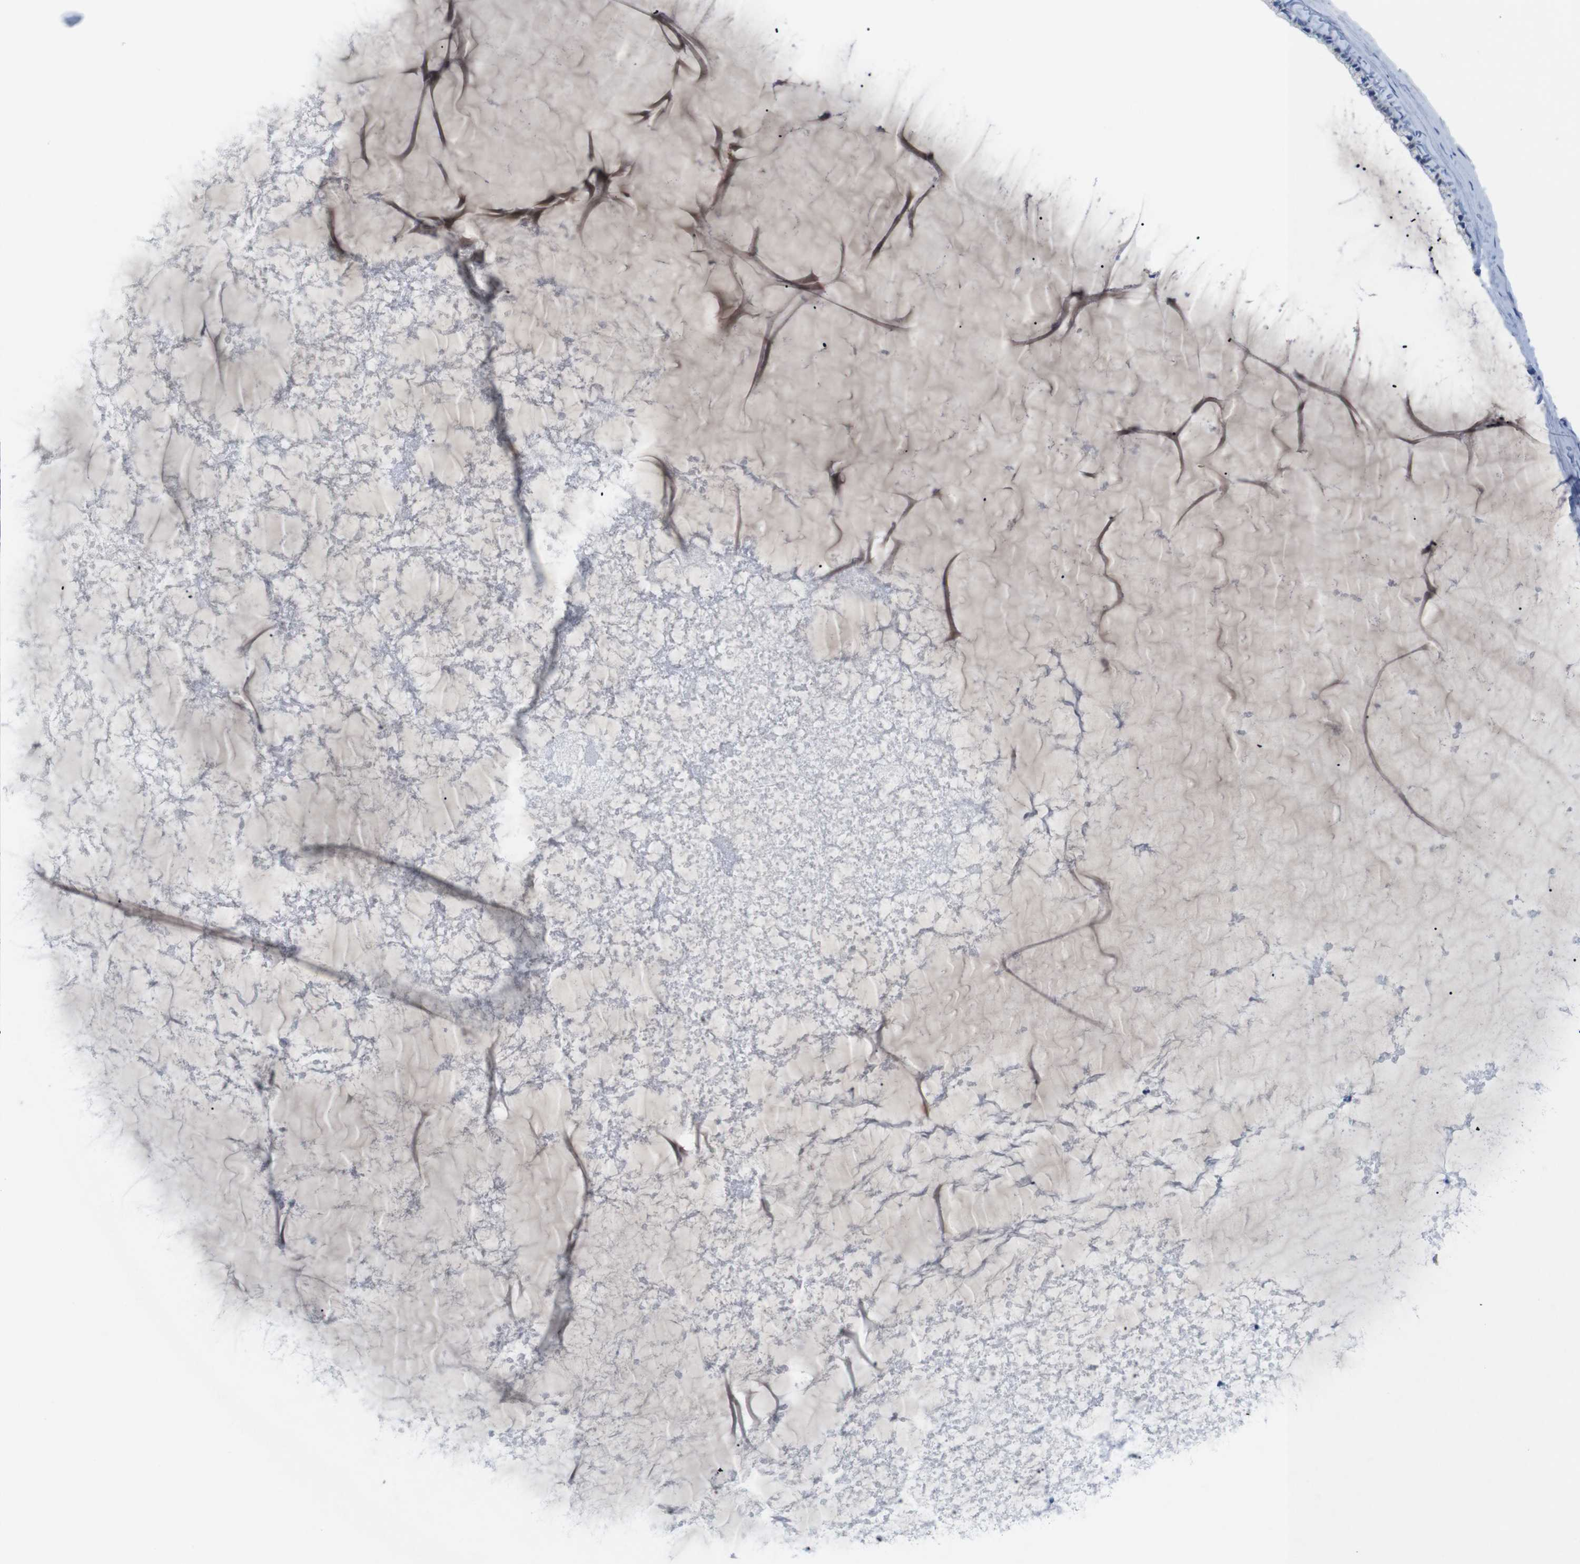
{"staining": {"intensity": "negative", "quantity": "none", "location": "none"}, "tissue": "cervix", "cell_type": "Glandular cells", "image_type": "normal", "snomed": [{"axis": "morphology", "description": "Normal tissue, NOS"}, {"axis": "topography", "description": "Cervix"}], "caption": "High power microscopy photomicrograph of an IHC micrograph of benign cervix, revealing no significant staining in glandular cells.", "gene": "F2RL1", "patient": {"sex": "female", "age": 39}}